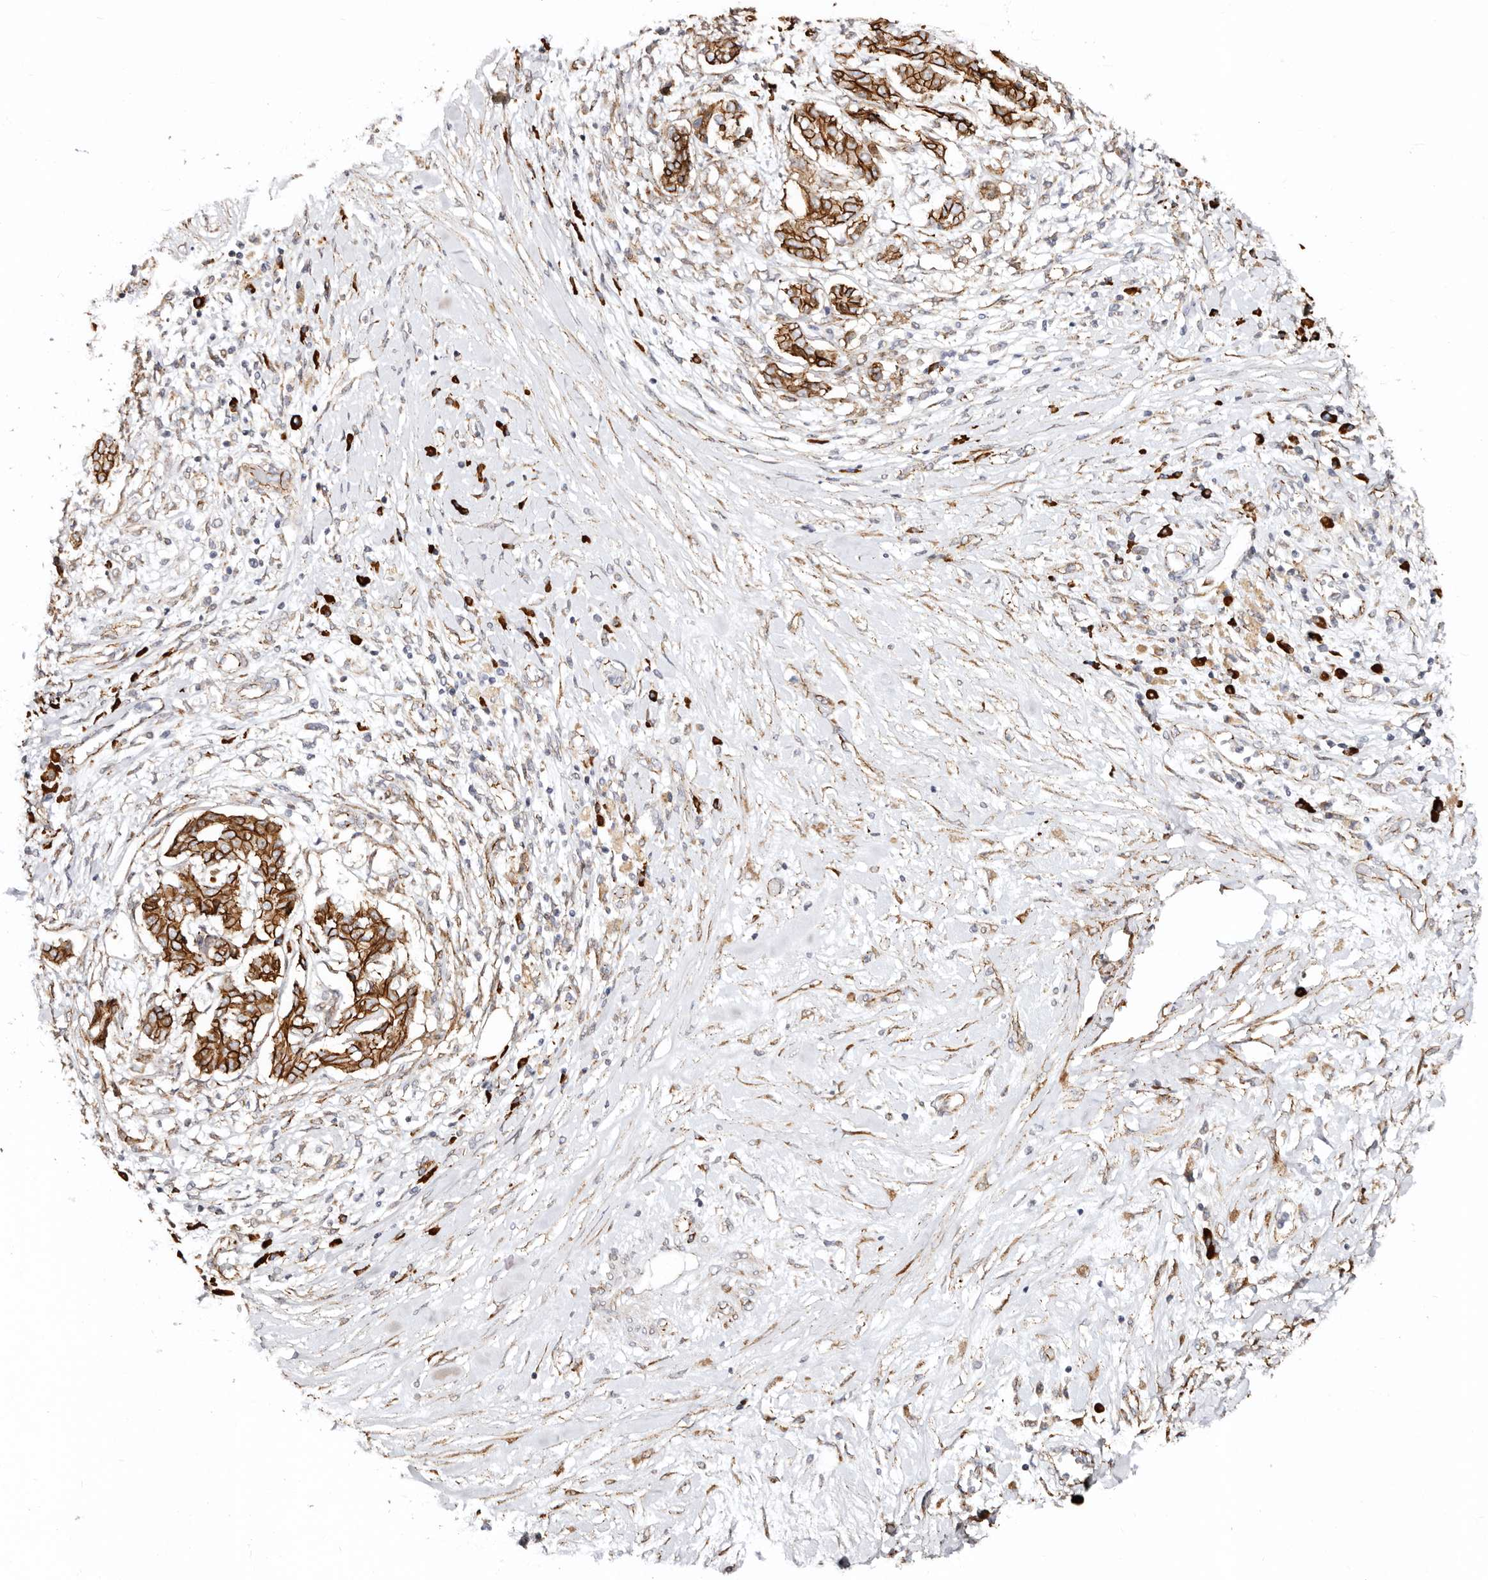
{"staining": {"intensity": "strong", "quantity": ">75%", "location": "cytoplasmic/membranous"}, "tissue": "pancreatic cancer", "cell_type": "Tumor cells", "image_type": "cancer", "snomed": [{"axis": "morphology", "description": "Inflammation, NOS"}, {"axis": "morphology", "description": "Adenocarcinoma, NOS"}, {"axis": "topography", "description": "Pancreas"}], "caption": "An image showing strong cytoplasmic/membranous positivity in about >75% of tumor cells in pancreatic adenocarcinoma, as visualized by brown immunohistochemical staining.", "gene": "CTNNB1", "patient": {"sex": "female", "age": 56}}